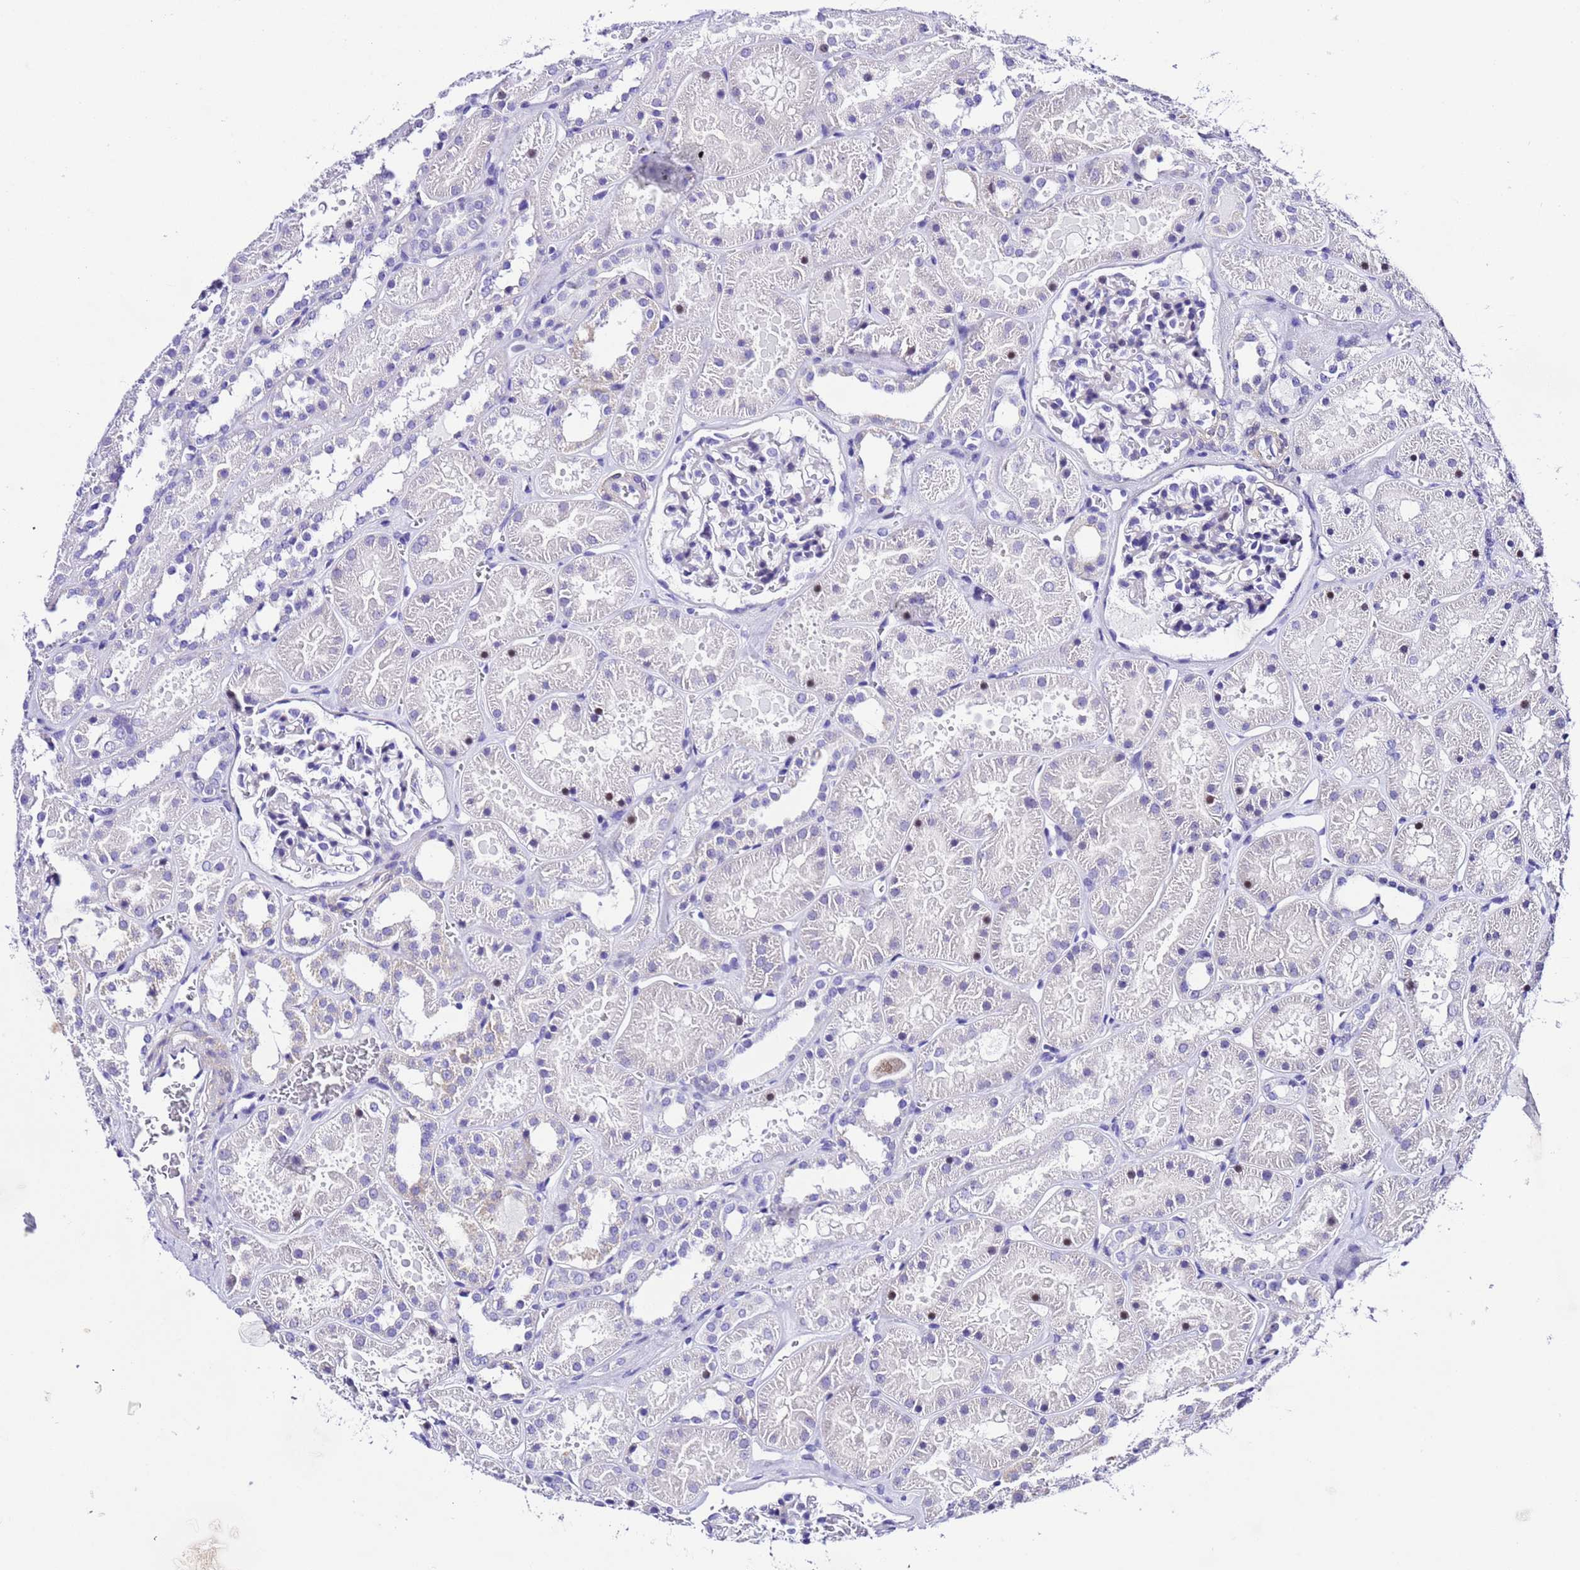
{"staining": {"intensity": "negative", "quantity": "none", "location": "none"}, "tissue": "kidney", "cell_type": "Cells in glomeruli", "image_type": "normal", "snomed": [{"axis": "morphology", "description": "Normal tissue, NOS"}, {"axis": "topography", "description": "Kidney"}], "caption": "The image shows no significant positivity in cells in glomeruli of kidney.", "gene": "ZNF417", "patient": {"sex": "female", "age": 41}}